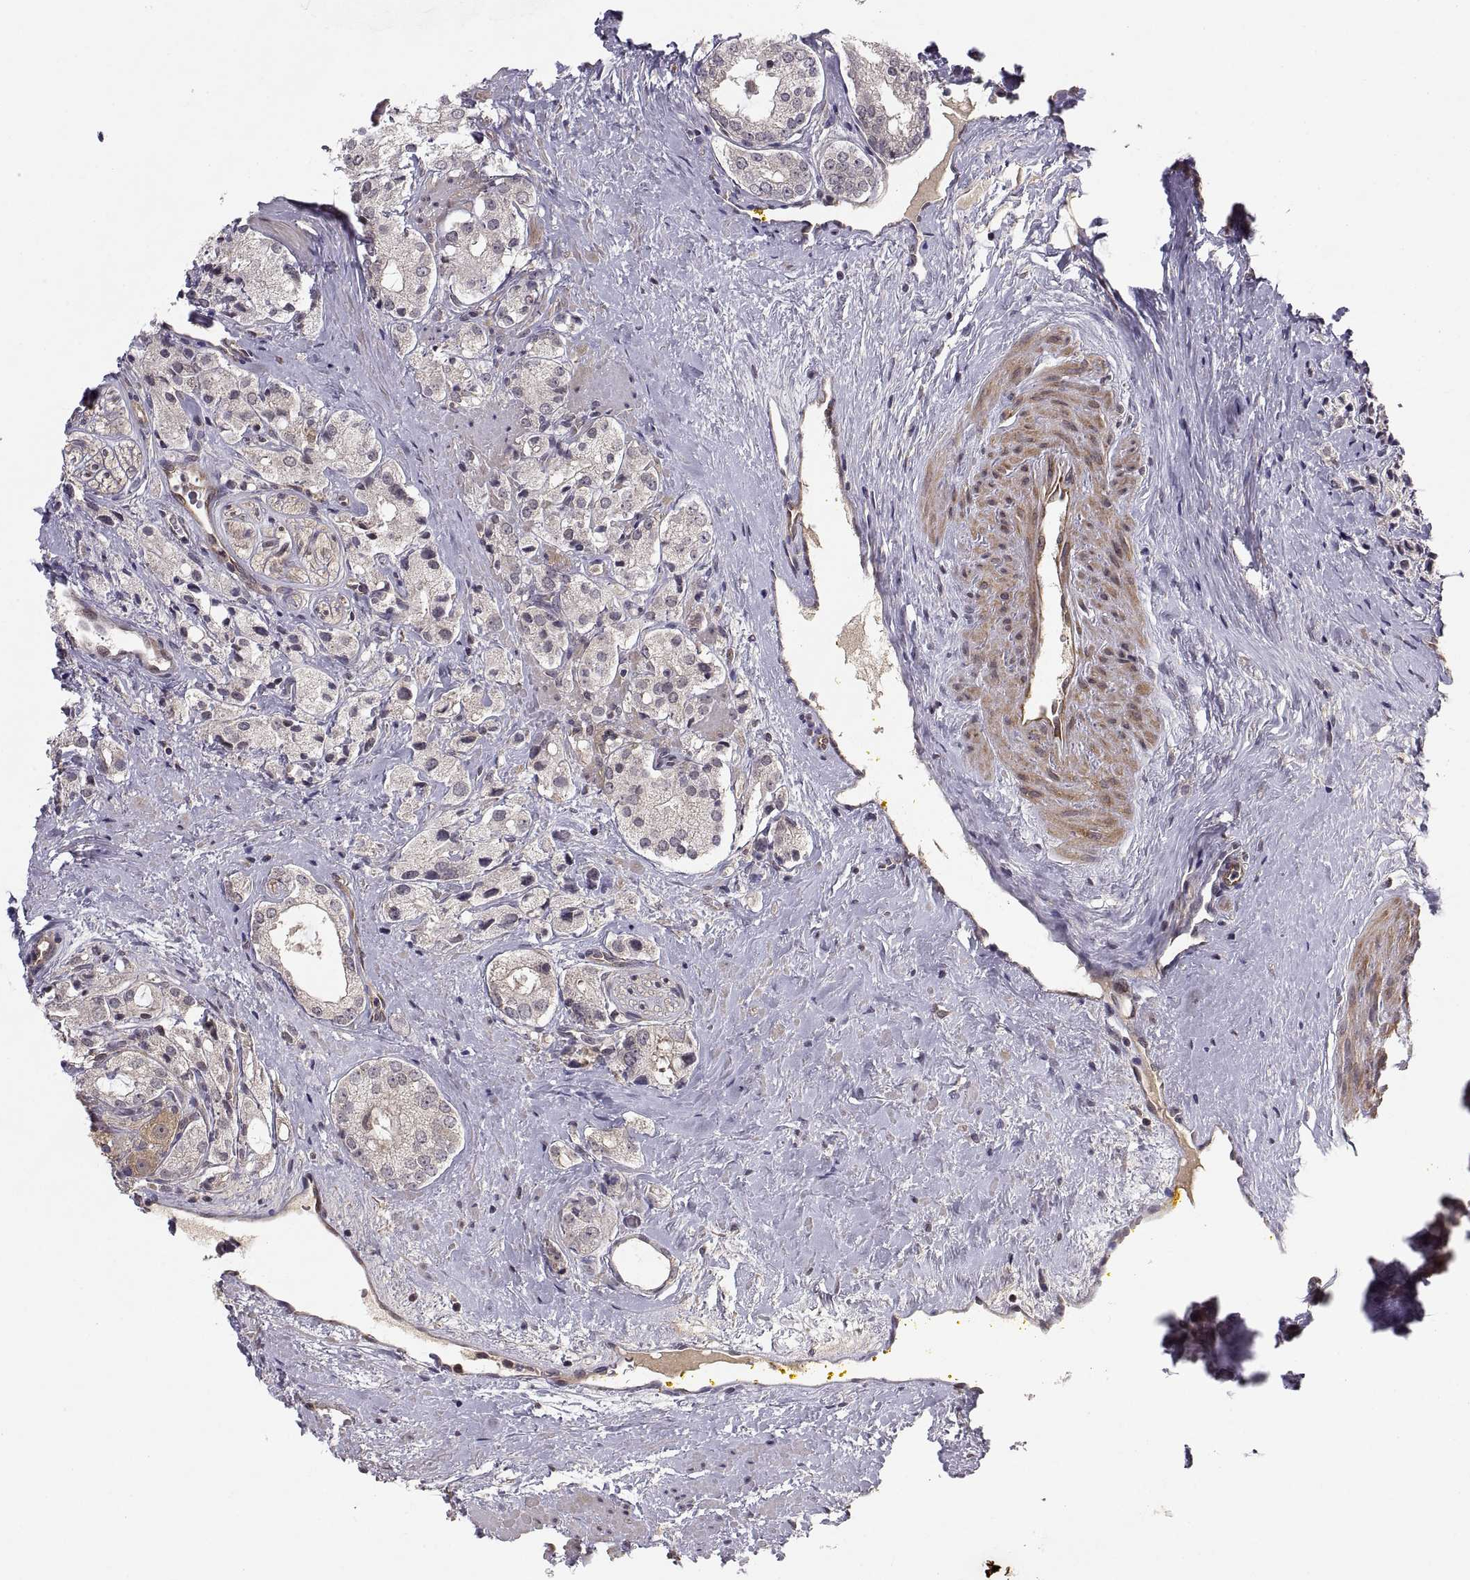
{"staining": {"intensity": "moderate", "quantity": "<25%", "location": "cytoplasmic/membranous"}, "tissue": "prostate cancer", "cell_type": "Tumor cells", "image_type": "cancer", "snomed": [{"axis": "morphology", "description": "Adenocarcinoma, NOS"}, {"axis": "topography", "description": "Prostate"}], "caption": "Brown immunohistochemical staining in human prostate adenocarcinoma shows moderate cytoplasmic/membranous expression in about <25% of tumor cells. Immunohistochemistry stains the protein of interest in brown and the nuclei are stained blue.", "gene": "ABL2", "patient": {"sex": "male", "age": 66}}